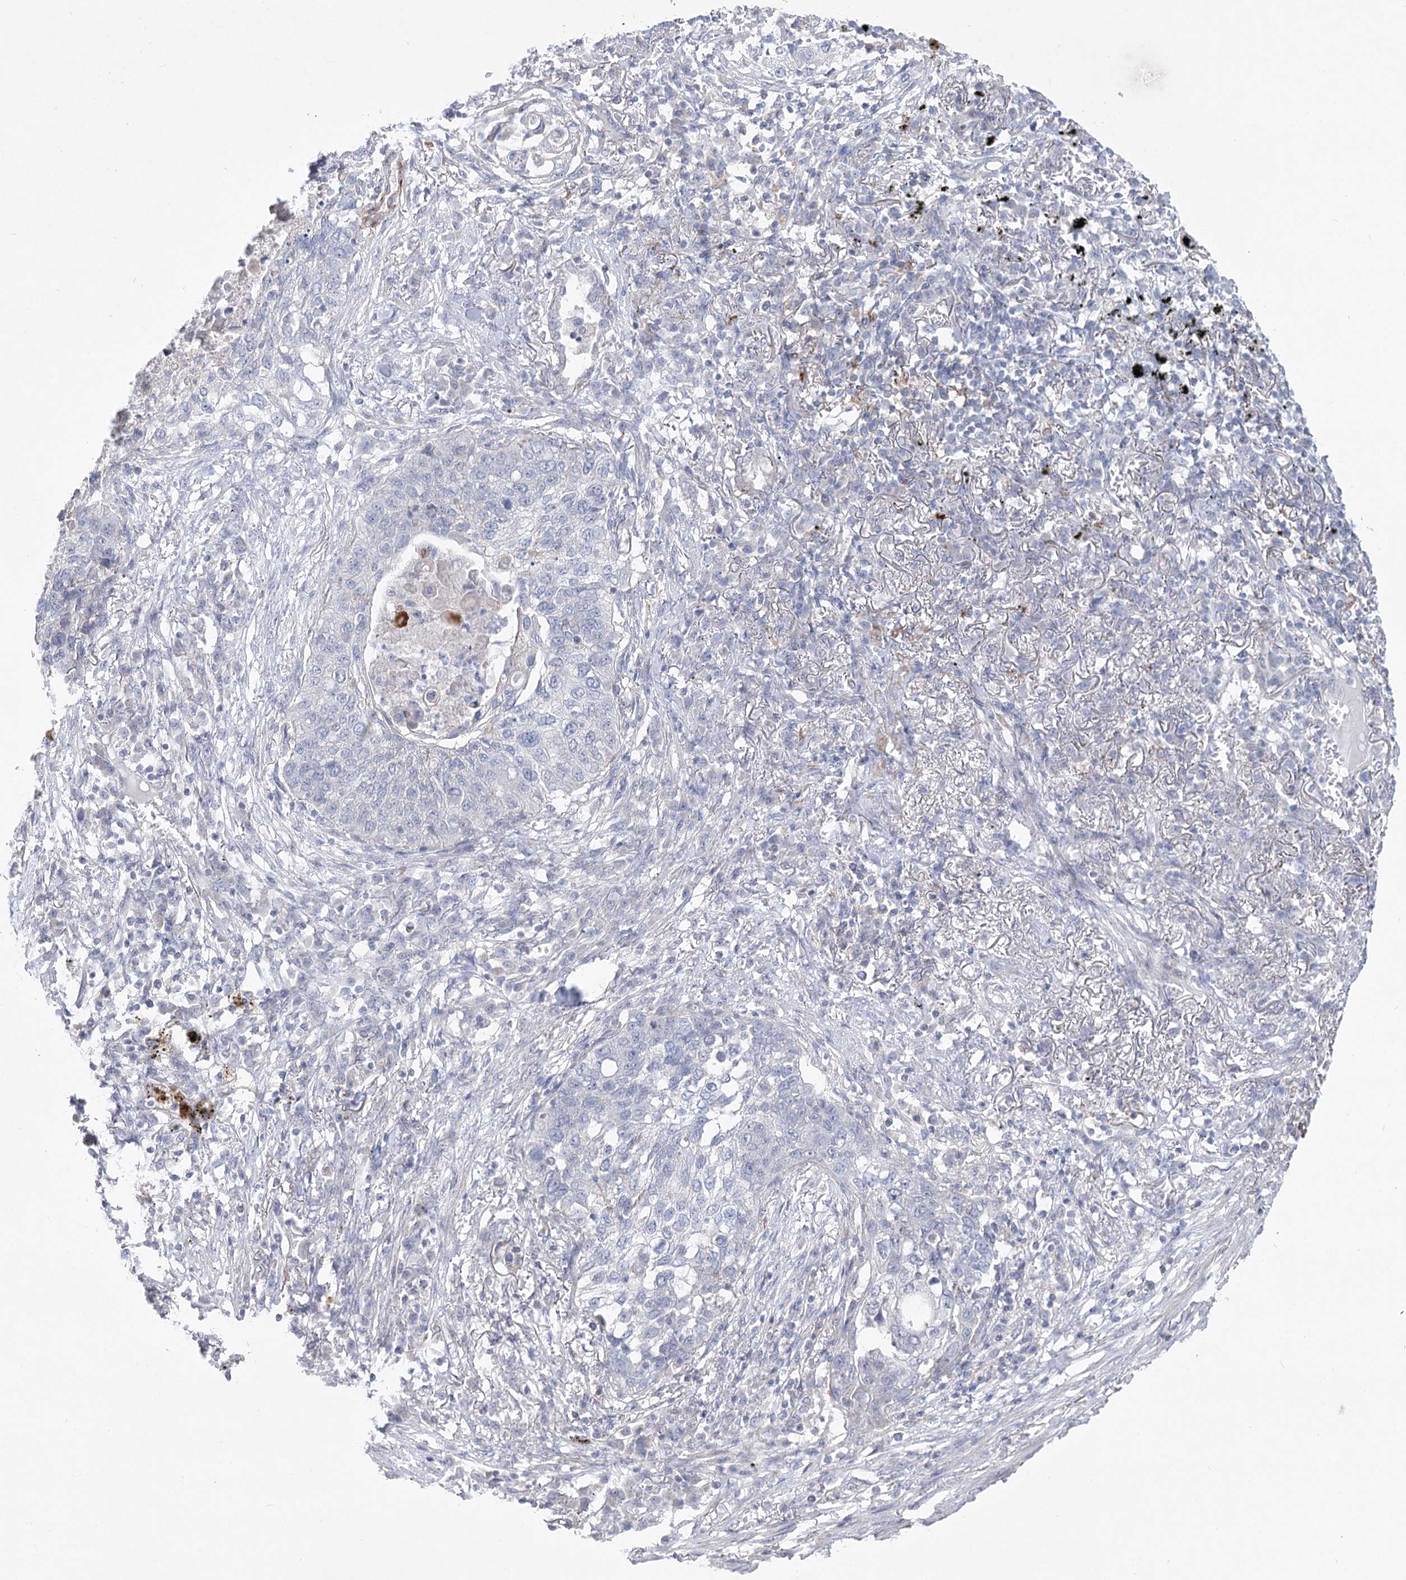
{"staining": {"intensity": "negative", "quantity": "none", "location": "none"}, "tissue": "lung cancer", "cell_type": "Tumor cells", "image_type": "cancer", "snomed": [{"axis": "morphology", "description": "Squamous cell carcinoma, NOS"}, {"axis": "topography", "description": "Lung"}], "caption": "A high-resolution micrograph shows immunohistochemistry (IHC) staining of squamous cell carcinoma (lung), which shows no significant expression in tumor cells. (DAB immunohistochemistry (IHC), high magnification).", "gene": "SCN11A", "patient": {"sex": "female", "age": 63}}